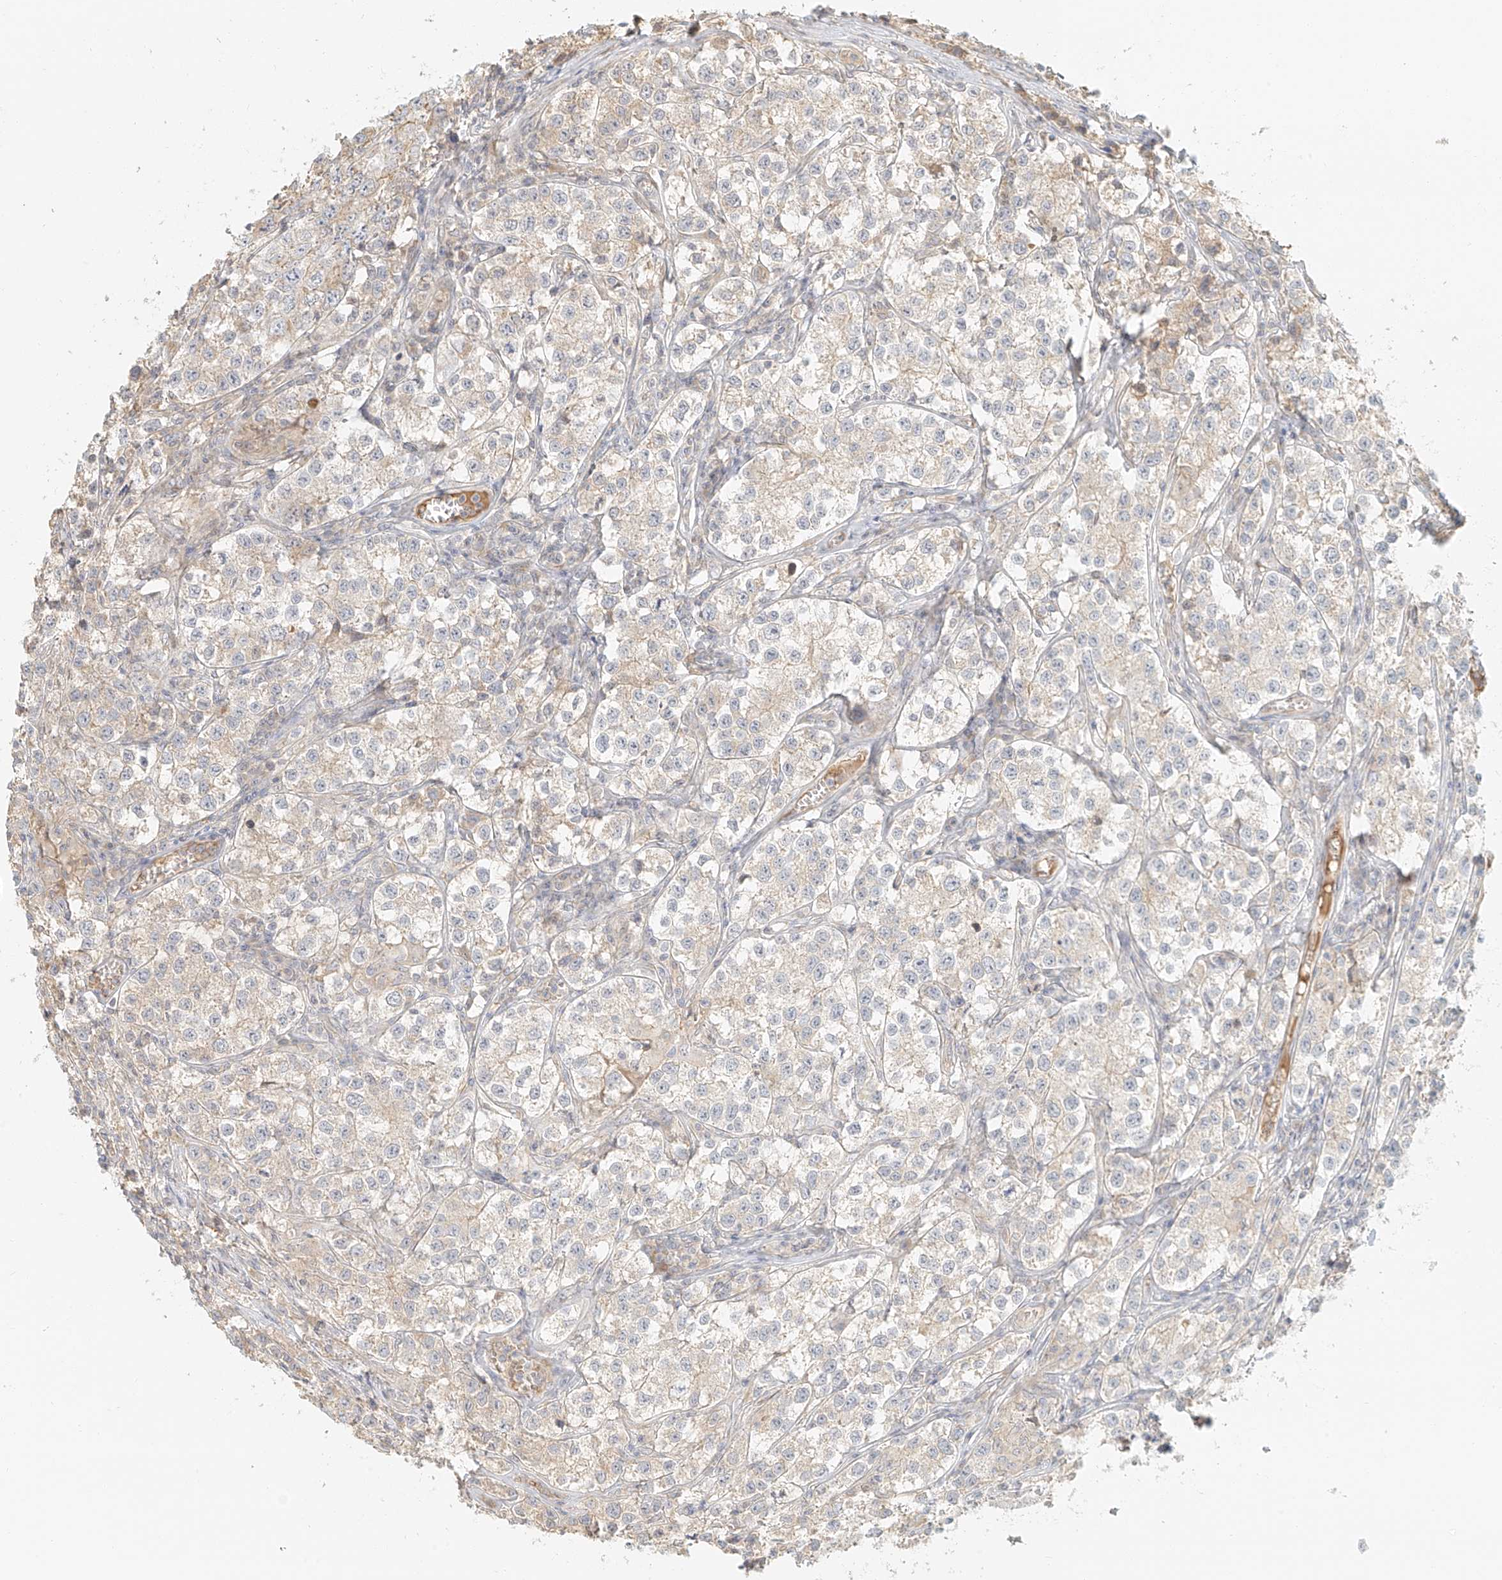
{"staining": {"intensity": "negative", "quantity": "none", "location": "none"}, "tissue": "testis cancer", "cell_type": "Tumor cells", "image_type": "cancer", "snomed": [{"axis": "morphology", "description": "Seminoma, NOS"}, {"axis": "morphology", "description": "Carcinoma, Embryonal, NOS"}, {"axis": "topography", "description": "Testis"}], "caption": "A photomicrograph of seminoma (testis) stained for a protein reveals no brown staining in tumor cells.", "gene": "UPK1B", "patient": {"sex": "male", "age": 43}}